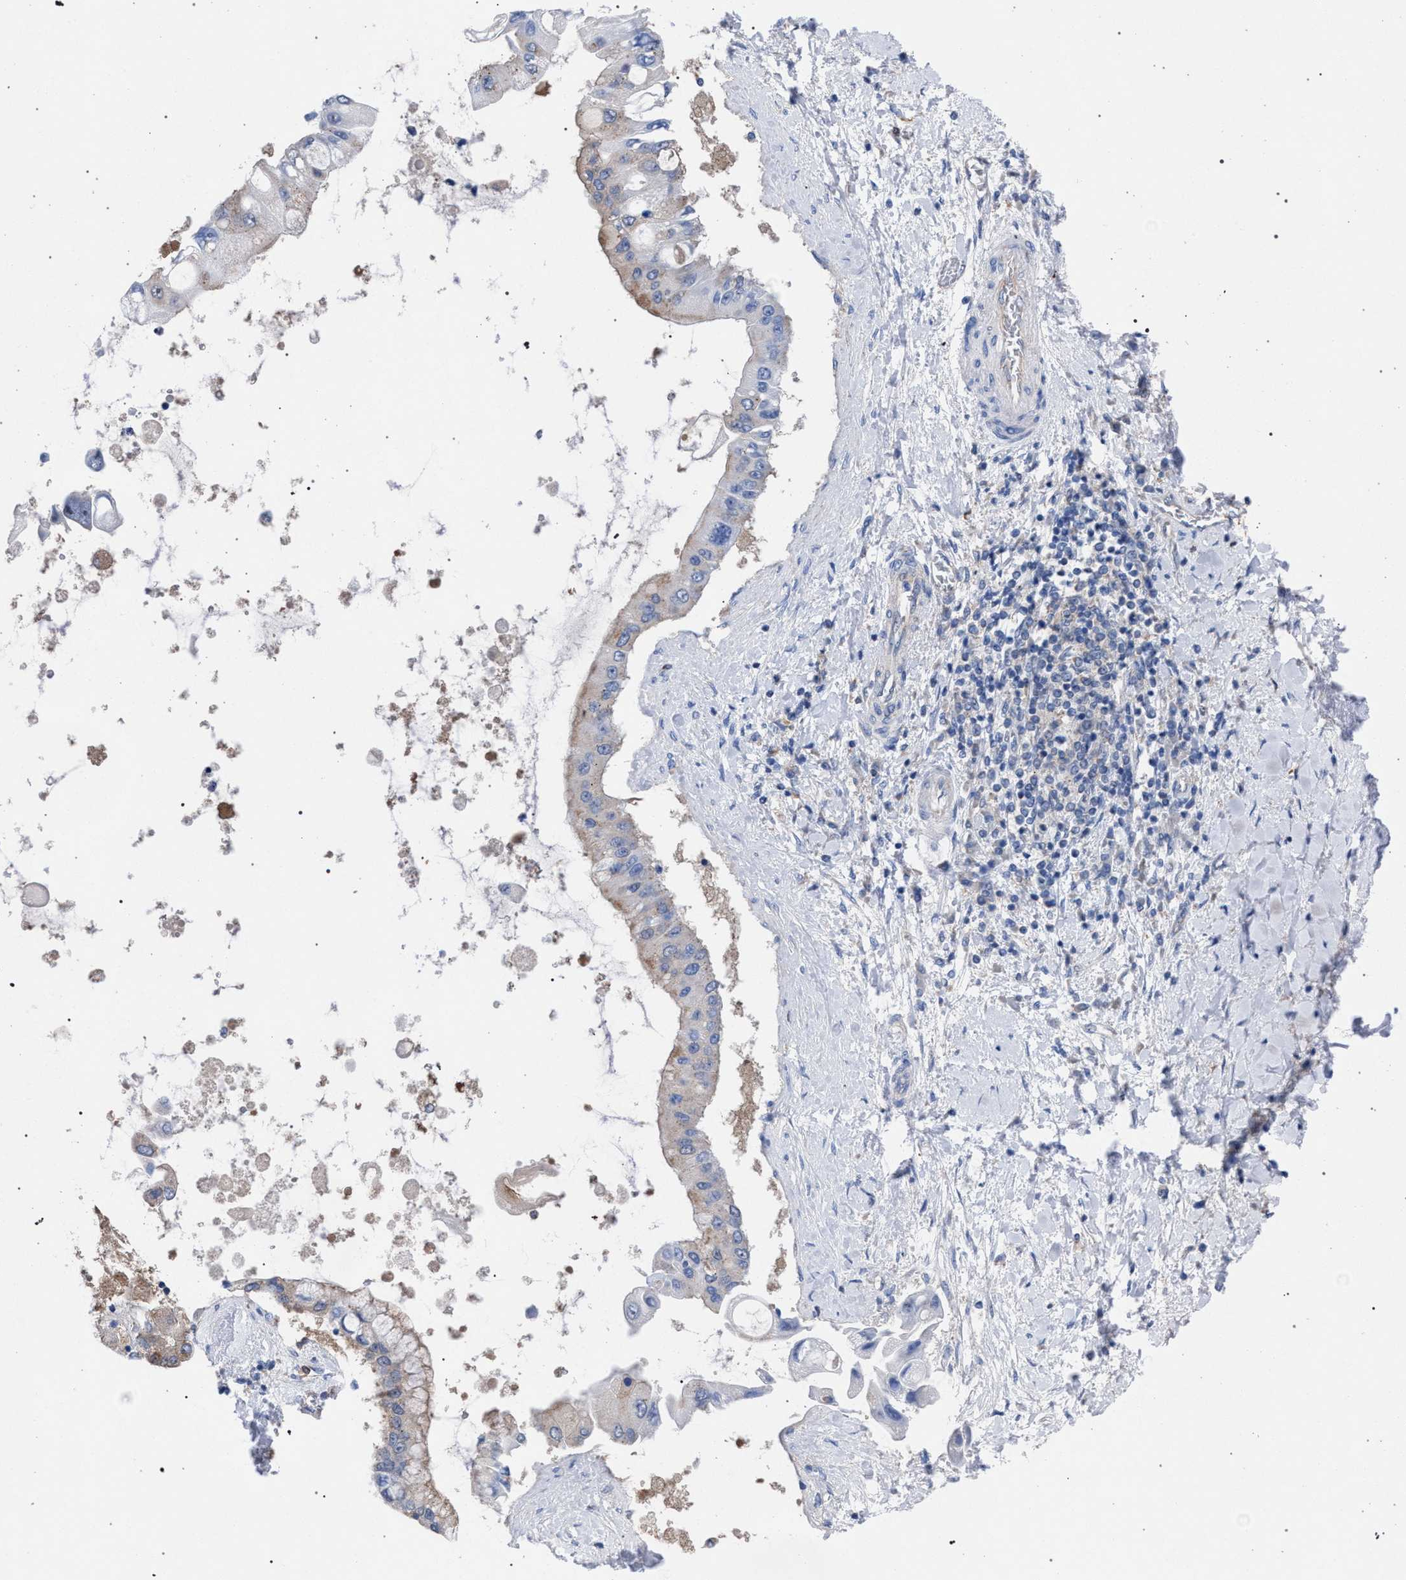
{"staining": {"intensity": "weak", "quantity": "25%-75%", "location": "cytoplasmic/membranous"}, "tissue": "liver cancer", "cell_type": "Tumor cells", "image_type": "cancer", "snomed": [{"axis": "morphology", "description": "Cholangiocarcinoma"}, {"axis": "topography", "description": "Liver"}], "caption": "Approximately 25%-75% of tumor cells in liver cholangiocarcinoma demonstrate weak cytoplasmic/membranous protein staining as visualized by brown immunohistochemical staining.", "gene": "GMPR", "patient": {"sex": "male", "age": 50}}